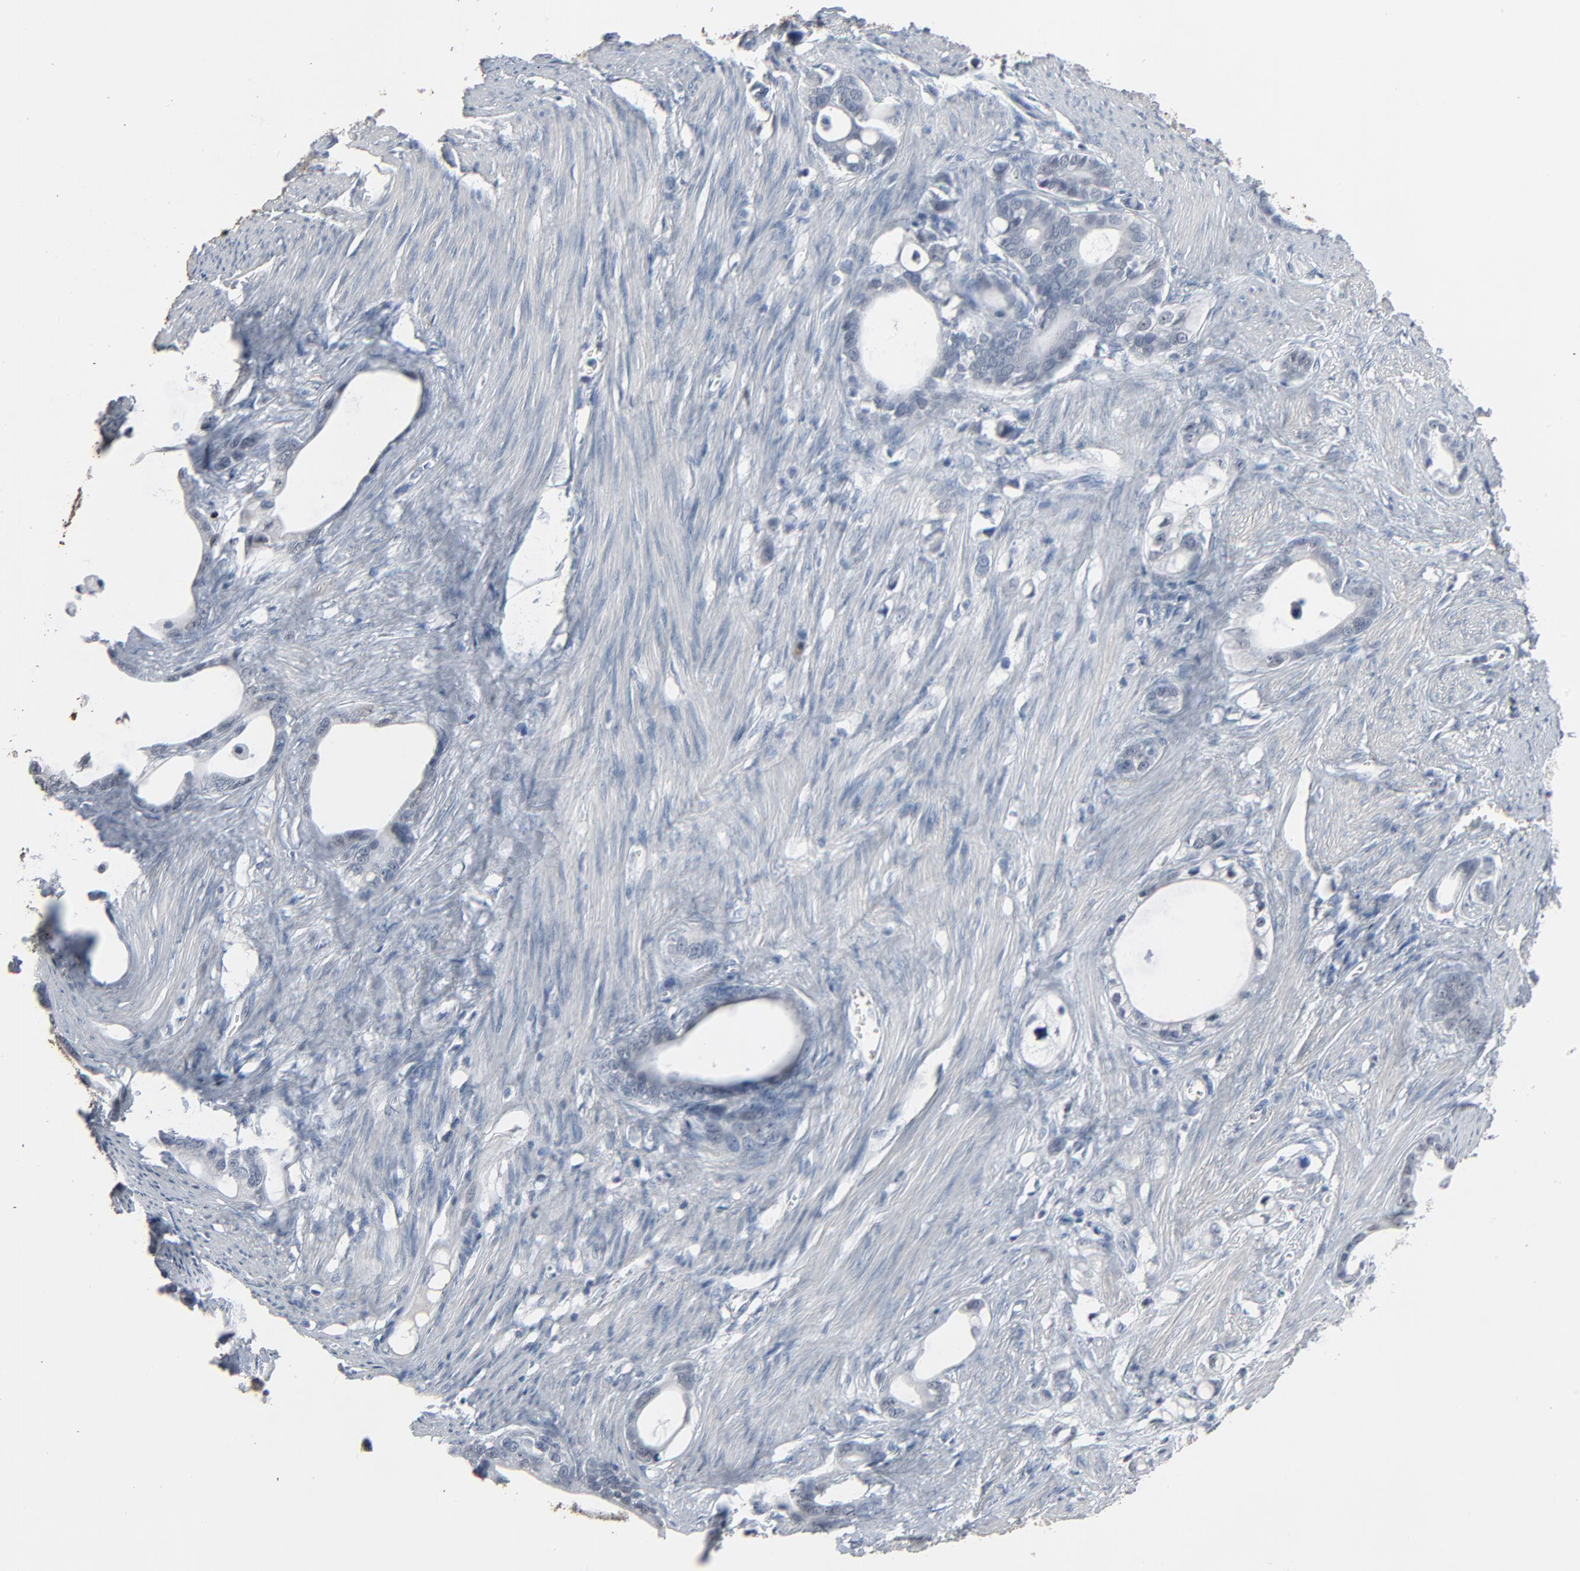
{"staining": {"intensity": "negative", "quantity": "none", "location": "none"}, "tissue": "stomach cancer", "cell_type": "Tumor cells", "image_type": "cancer", "snomed": [{"axis": "morphology", "description": "Adenocarcinoma, NOS"}, {"axis": "topography", "description": "Stomach"}], "caption": "The photomicrograph demonstrates no significant positivity in tumor cells of stomach cancer.", "gene": "SAGE1", "patient": {"sex": "female", "age": 75}}